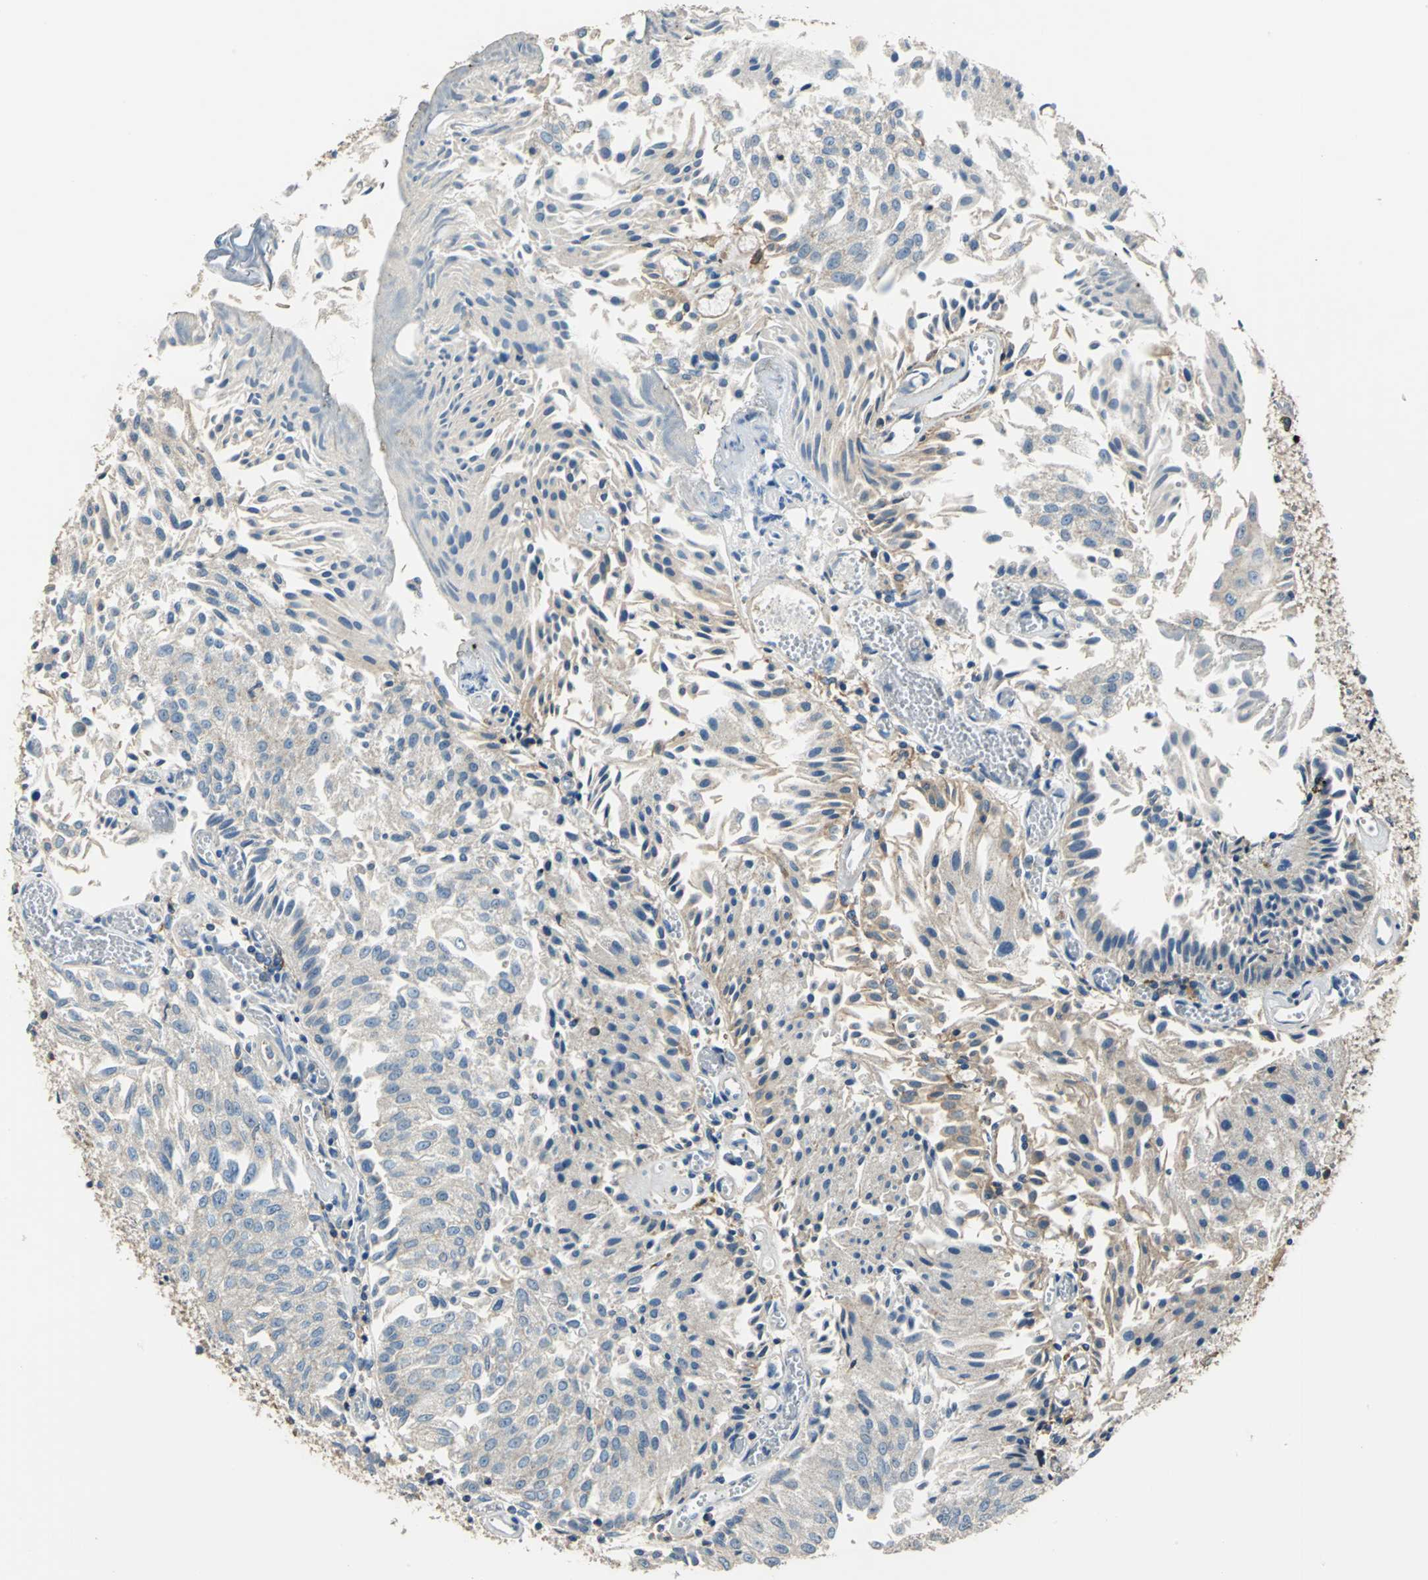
{"staining": {"intensity": "weak", "quantity": ">75%", "location": "cytoplasmic/membranous"}, "tissue": "urothelial cancer", "cell_type": "Tumor cells", "image_type": "cancer", "snomed": [{"axis": "morphology", "description": "Urothelial carcinoma, Low grade"}, {"axis": "topography", "description": "Urinary bladder"}], "caption": "A brown stain shows weak cytoplasmic/membranous staining of a protein in human urothelial cancer tumor cells. The staining was performed using DAB (3,3'-diaminobenzidine), with brown indicating positive protein expression. Nuclei are stained blue with hematoxylin.", "gene": "DDX3Y", "patient": {"sex": "male", "age": 86}}